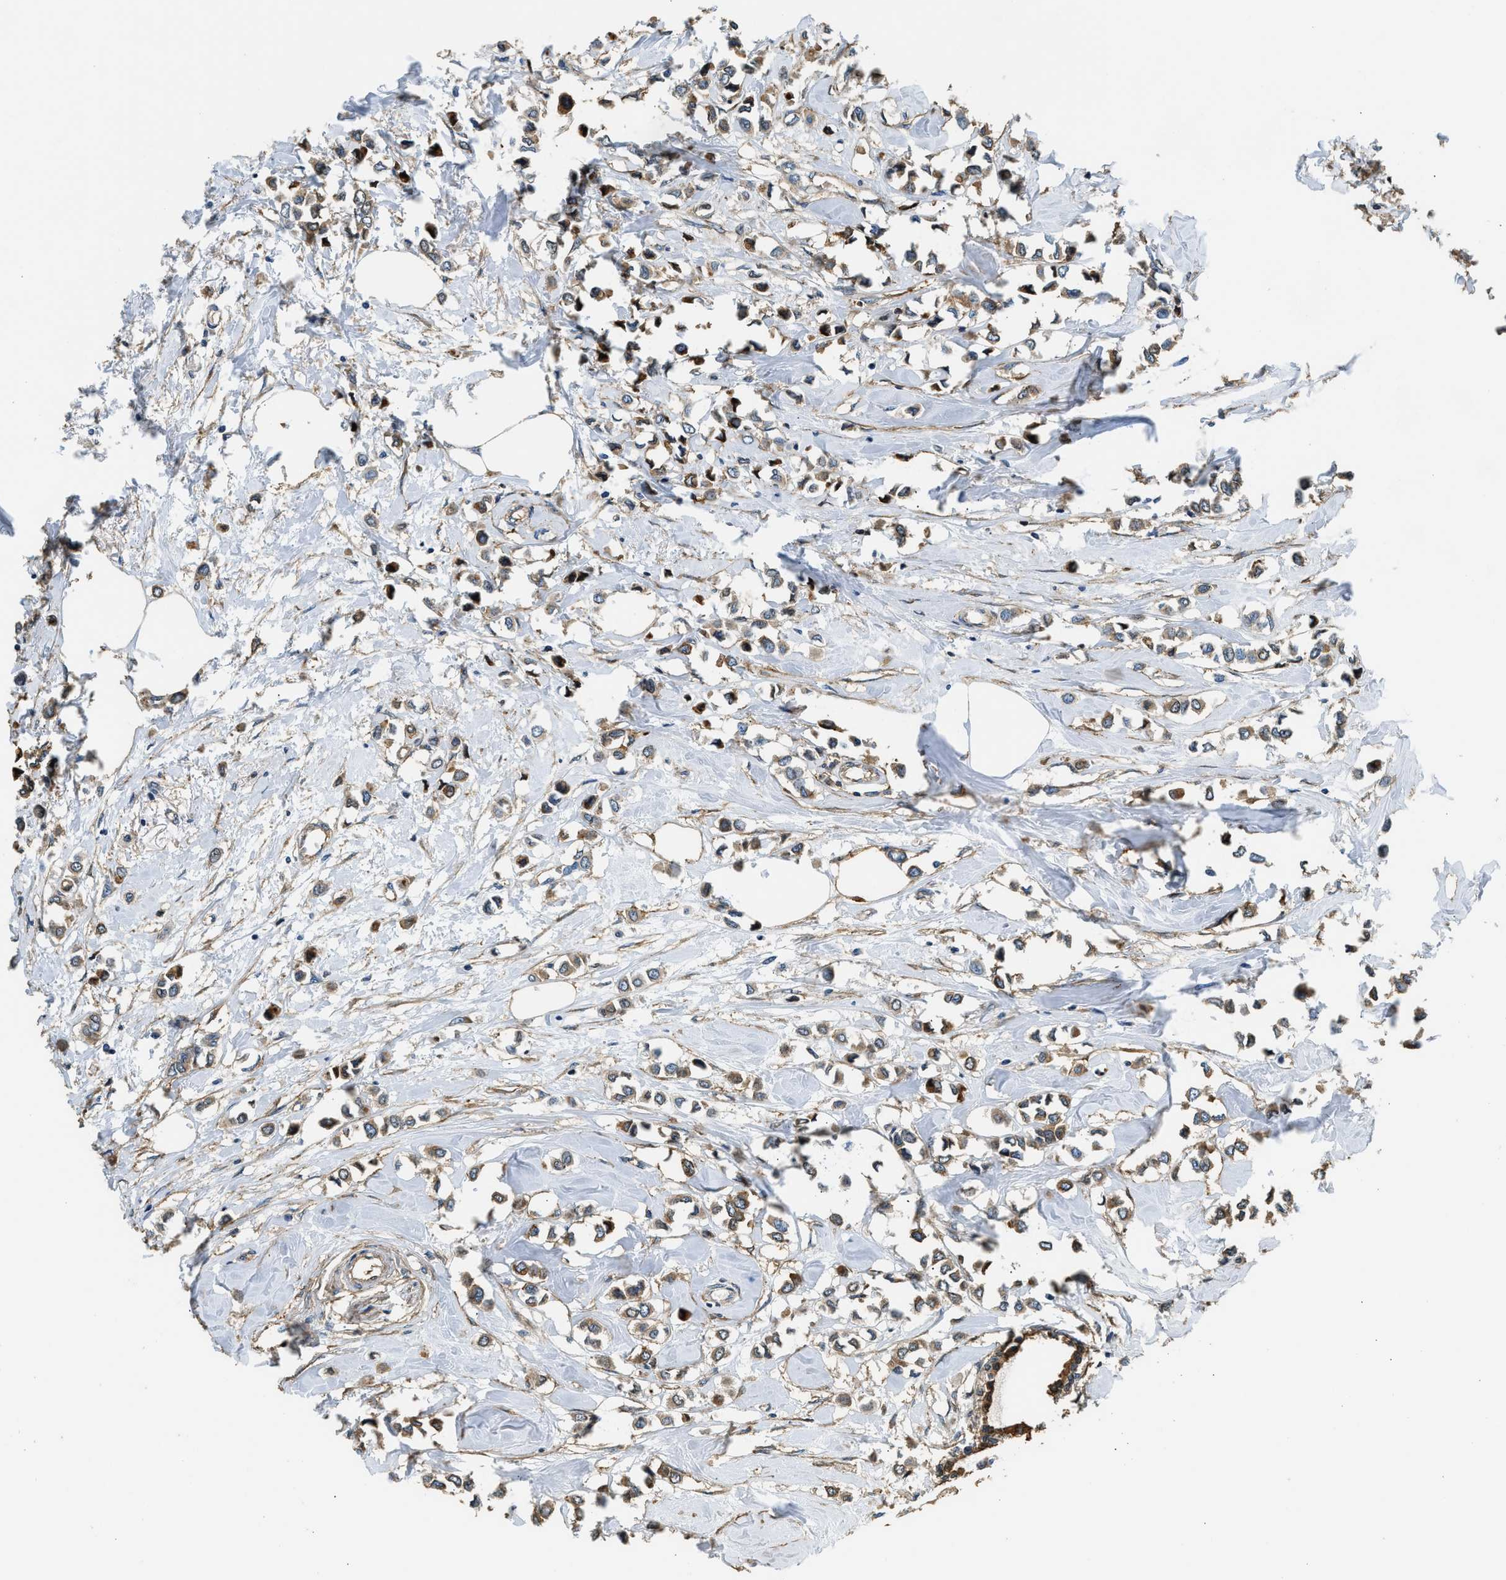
{"staining": {"intensity": "moderate", "quantity": ">75%", "location": "cytoplasmic/membranous"}, "tissue": "breast cancer", "cell_type": "Tumor cells", "image_type": "cancer", "snomed": [{"axis": "morphology", "description": "Lobular carcinoma"}, {"axis": "topography", "description": "Breast"}], "caption": "Moderate cytoplasmic/membranous staining for a protein is seen in approximately >75% of tumor cells of breast lobular carcinoma using IHC.", "gene": "ANXA3", "patient": {"sex": "female", "age": 51}}